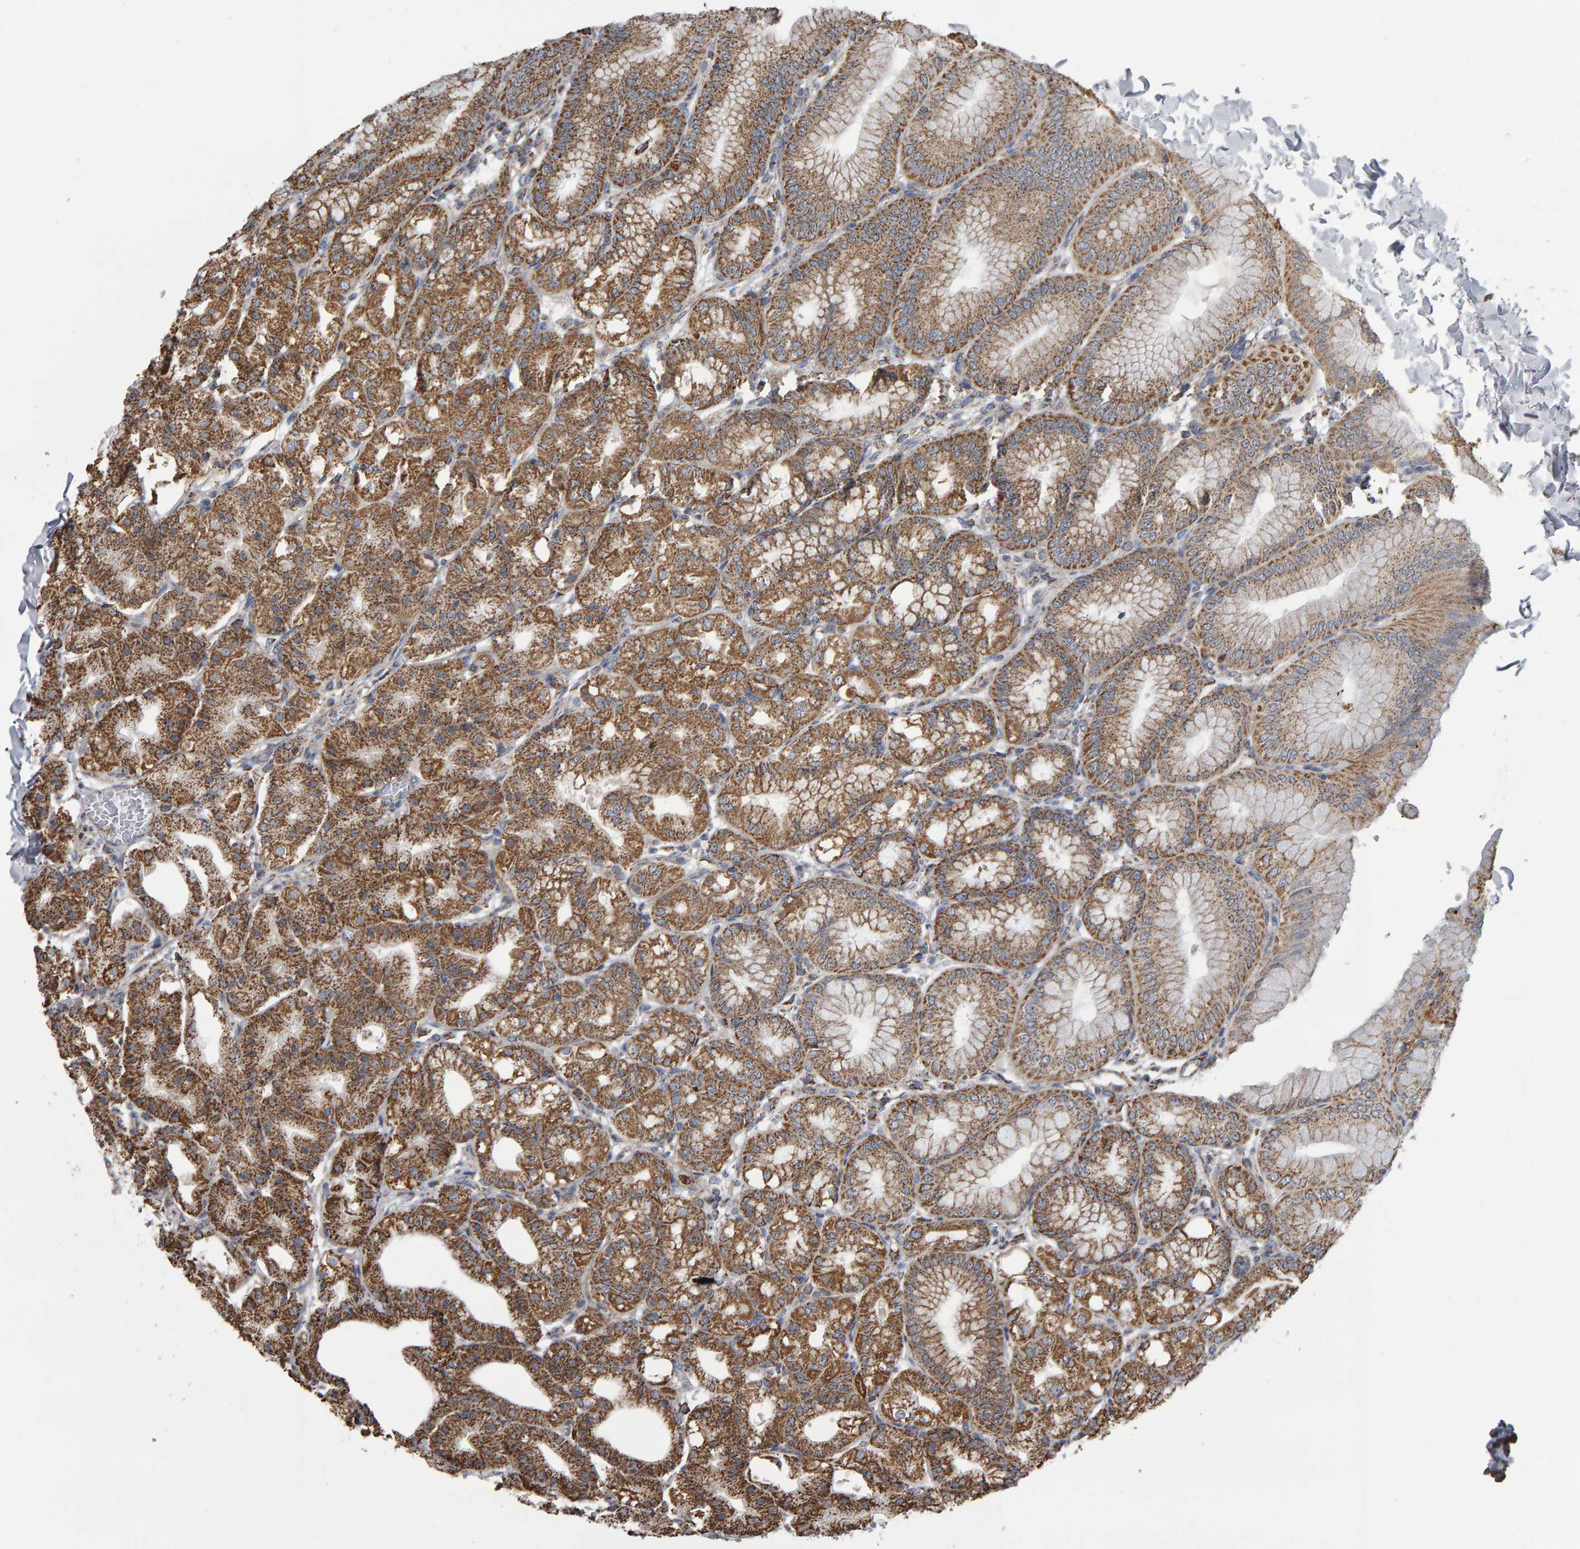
{"staining": {"intensity": "moderate", "quantity": ">75%", "location": "cytoplasmic/membranous"}, "tissue": "stomach", "cell_type": "Glandular cells", "image_type": "normal", "snomed": [{"axis": "morphology", "description": "Normal tissue, NOS"}, {"axis": "topography", "description": "Stomach, lower"}], "caption": "Protein expression analysis of unremarkable stomach demonstrates moderate cytoplasmic/membranous staining in about >75% of glandular cells.", "gene": "TOM1L1", "patient": {"sex": "male", "age": 71}}